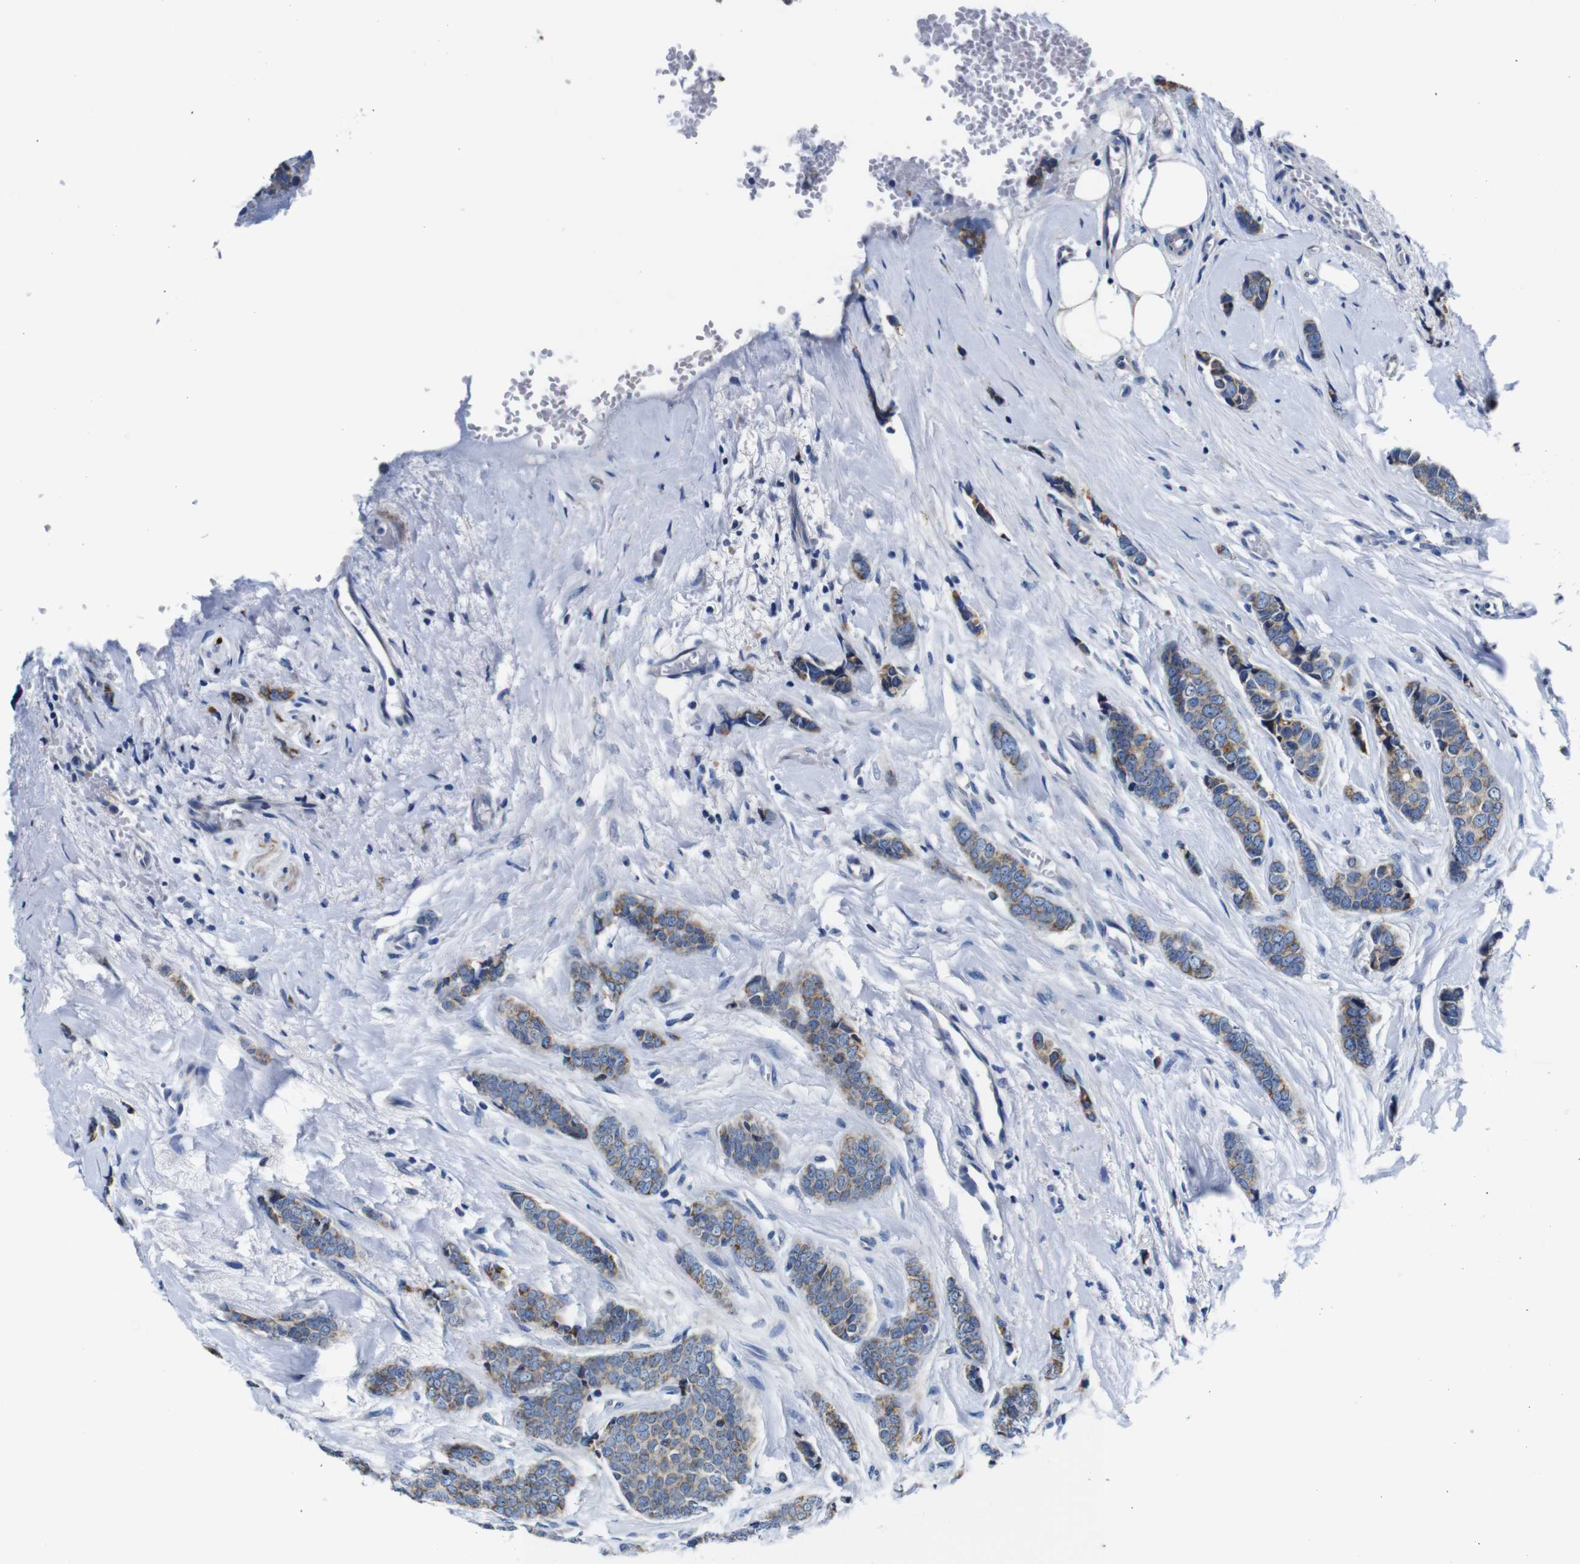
{"staining": {"intensity": "moderate", "quantity": "25%-75%", "location": "cytoplasmic/membranous"}, "tissue": "breast cancer", "cell_type": "Tumor cells", "image_type": "cancer", "snomed": [{"axis": "morphology", "description": "Lobular carcinoma"}, {"axis": "topography", "description": "Skin"}, {"axis": "topography", "description": "Breast"}], "caption": "IHC image of human lobular carcinoma (breast) stained for a protein (brown), which reveals medium levels of moderate cytoplasmic/membranous staining in approximately 25%-75% of tumor cells.", "gene": "SNX19", "patient": {"sex": "female", "age": 46}}